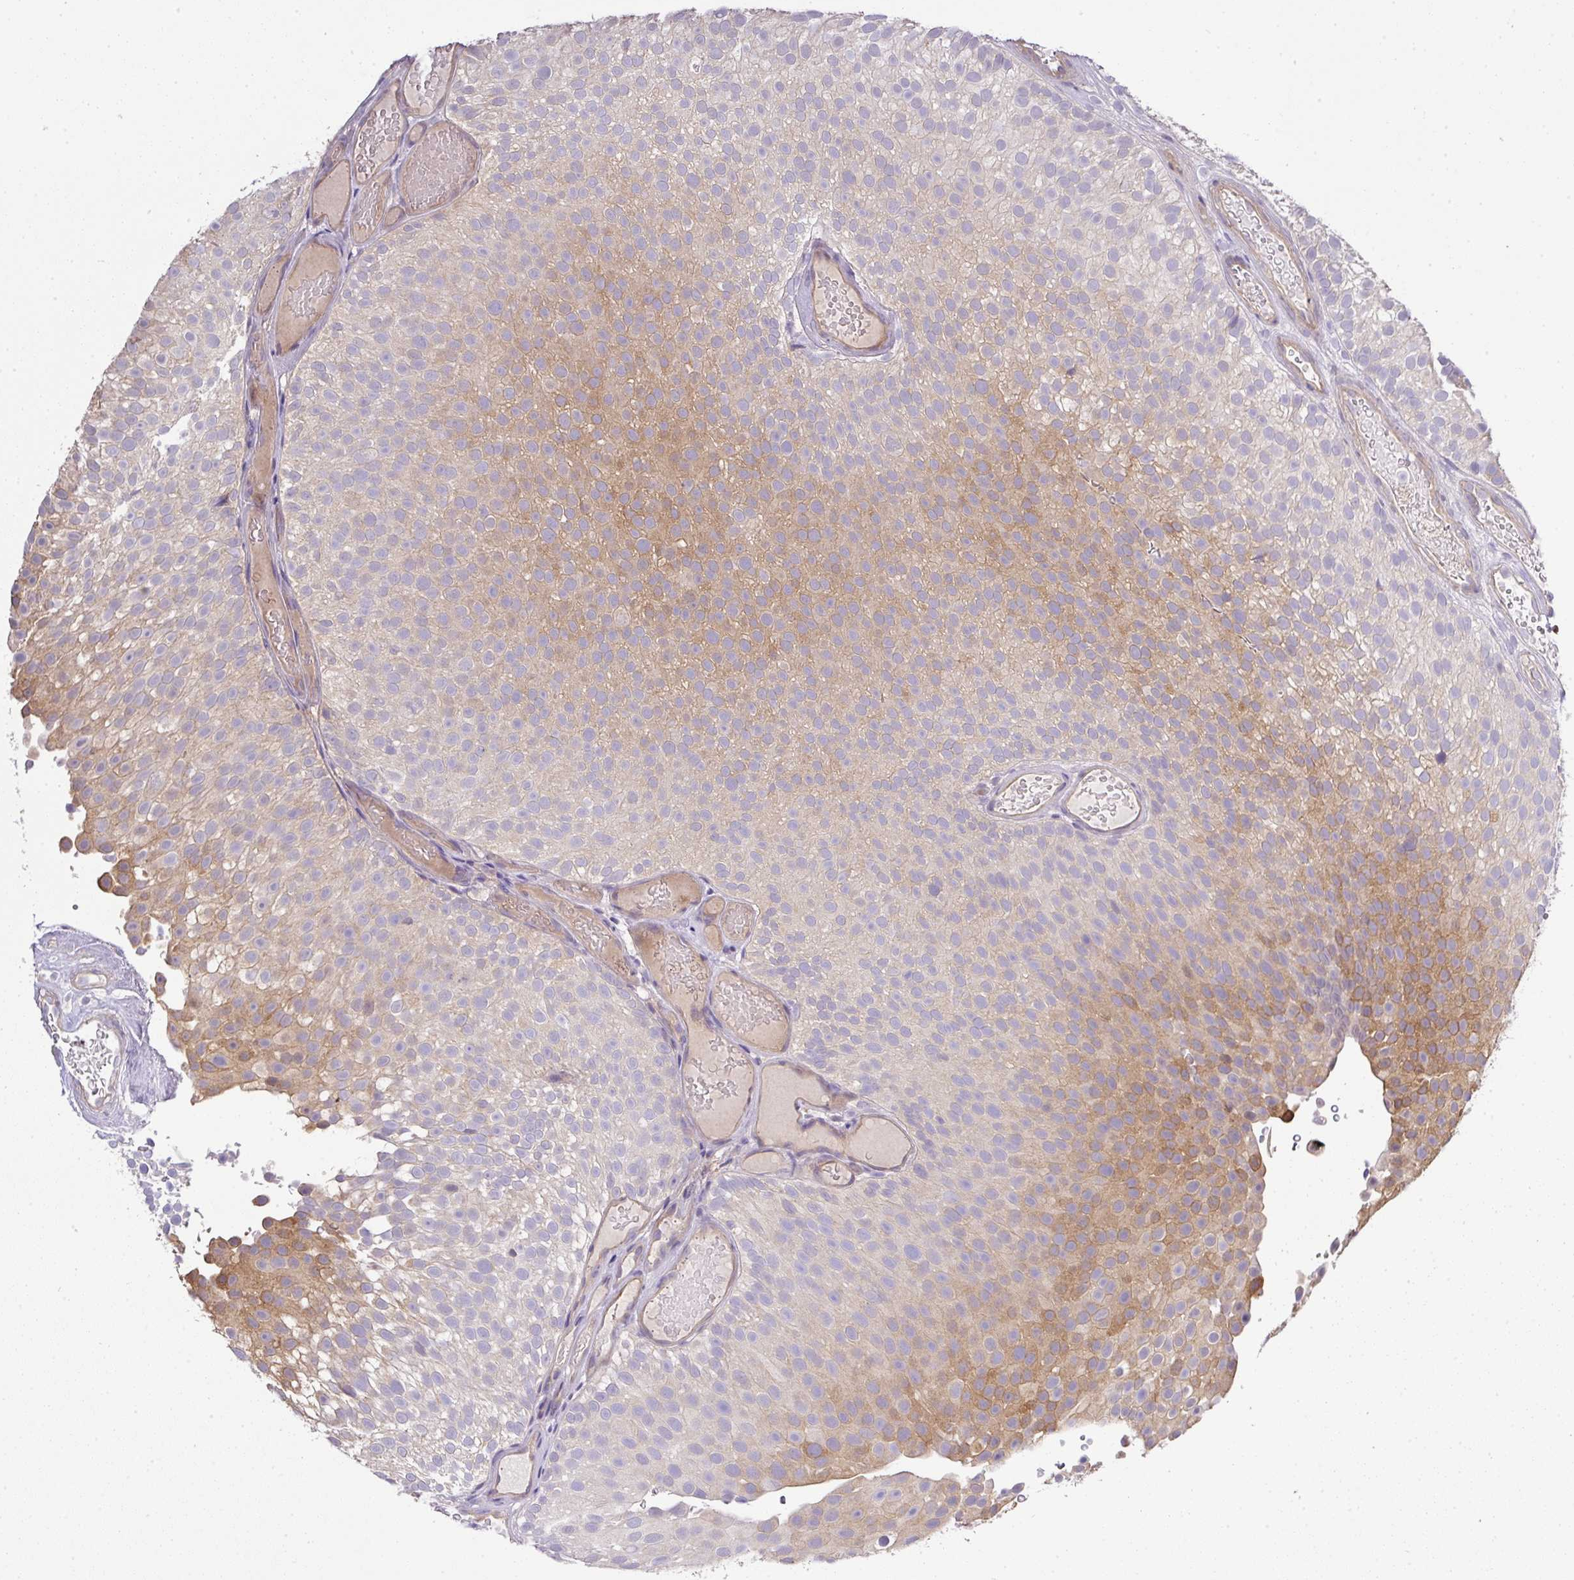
{"staining": {"intensity": "moderate", "quantity": "25%-75%", "location": "cytoplasmic/membranous"}, "tissue": "urothelial cancer", "cell_type": "Tumor cells", "image_type": "cancer", "snomed": [{"axis": "morphology", "description": "Urothelial carcinoma, Low grade"}, {"axis": "topography", "description": "Urinary bladder"}], "caption": "The micrograph exhibits immunohistochemical staining of urothelial cancer. There is moderate cytoplasmic/membranous expression is appreciated in about 25%-75% of tumor cells.", "gene": "TMEM107", "patient": {"sex": "male", "age": 78}}